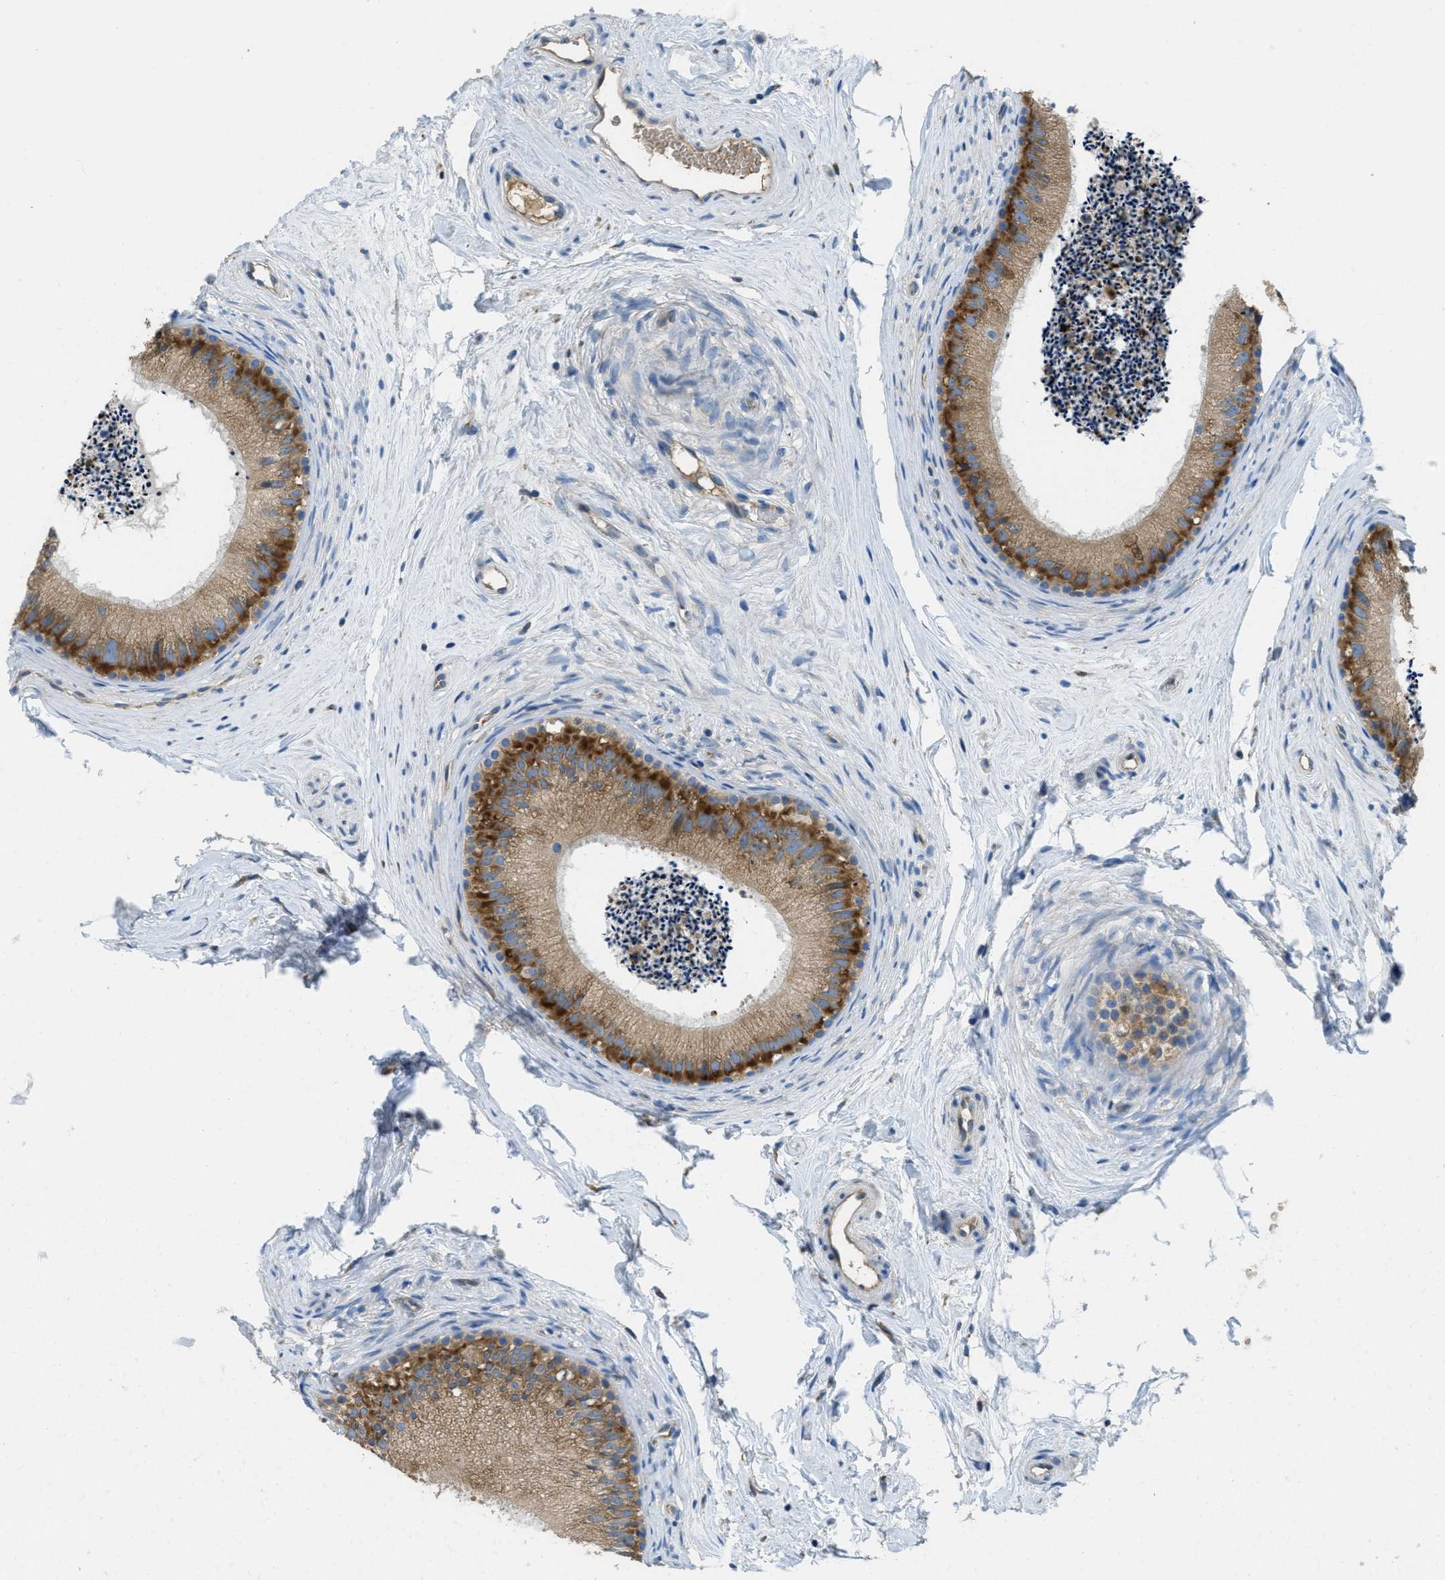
{"staining": {"intensity": "strong", "quantity": ">75%", "location": "cytoplasmic/membranous"}, "tissue": "epididymis", "cell_type": "Glandular cells", "image_type": "normal", "snomed": [{"axis": "morphology", "description": "Normal tissue, NOS"}, {"axis": "topography", "description": "Epididymis"}], "caption": "IHC micrograph of unremarkable epididymis: epididymis stained using IHC reveals high levels of strong protein expression localized specifically in the cytoplasmic/membranous of glandular cells, appearing as a cytoplasmic/membranous brown color.", "gene": "SSR1", "patient": {"sex": "male", "age": 56}}